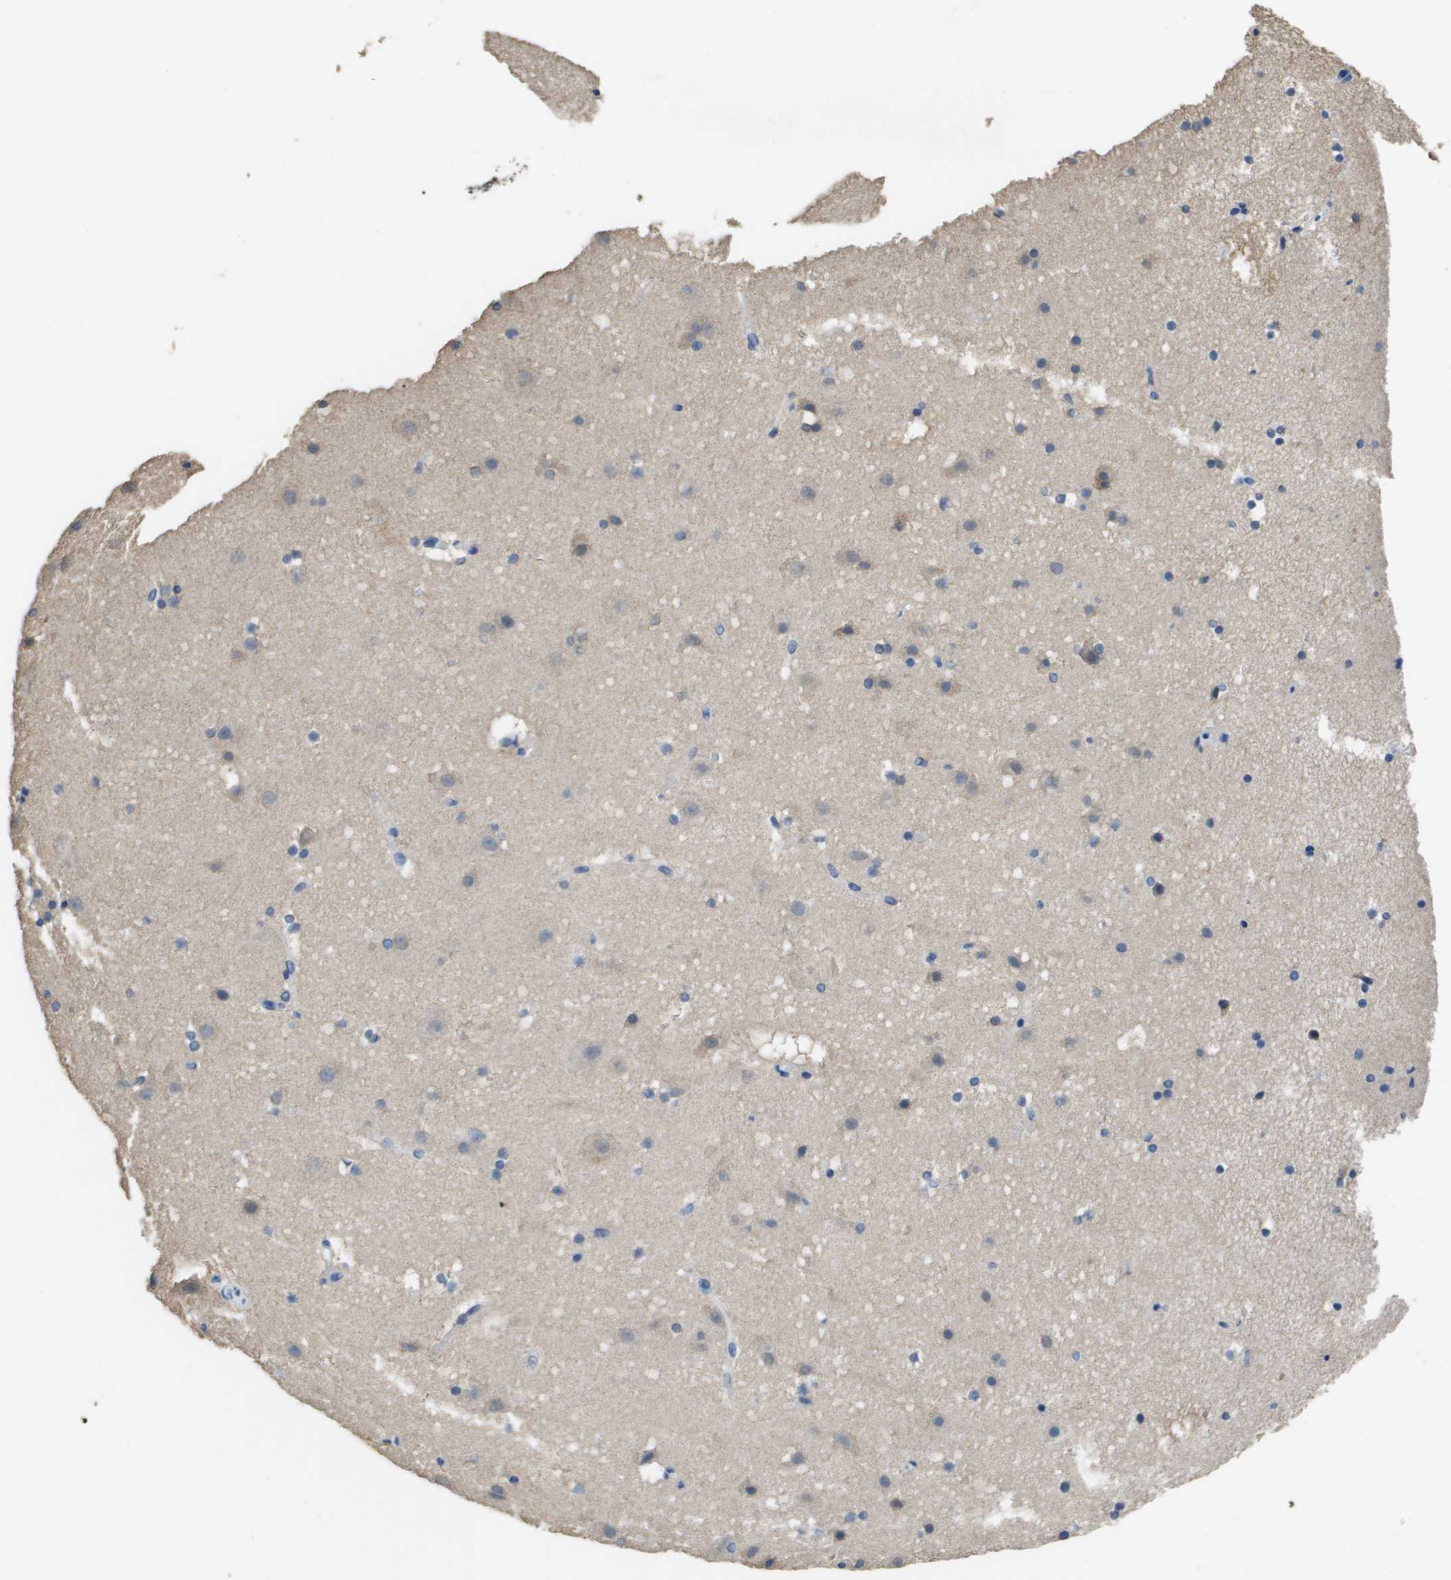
{"staining": {"intensity": "negative", "quantity": "none", "location": "none"}, "tissue": "cerebral cortex", "cell_type": "Endothelial cells", "image_type": "normal", "snomed": [{"axis": "morphology", "description": "Normal tissue, NOS"}, {"axis": "topography", "description": "Cerebral cortex"}], "caption": "Immunohistochemistry (IHC) histopathology image of benign cerebral cortex: human cerebral cortex stained with DAB shows no significant protein staining in endothelial cells.", "gene": "FABP5", "patient": {"sex": "male", "age": 45}}